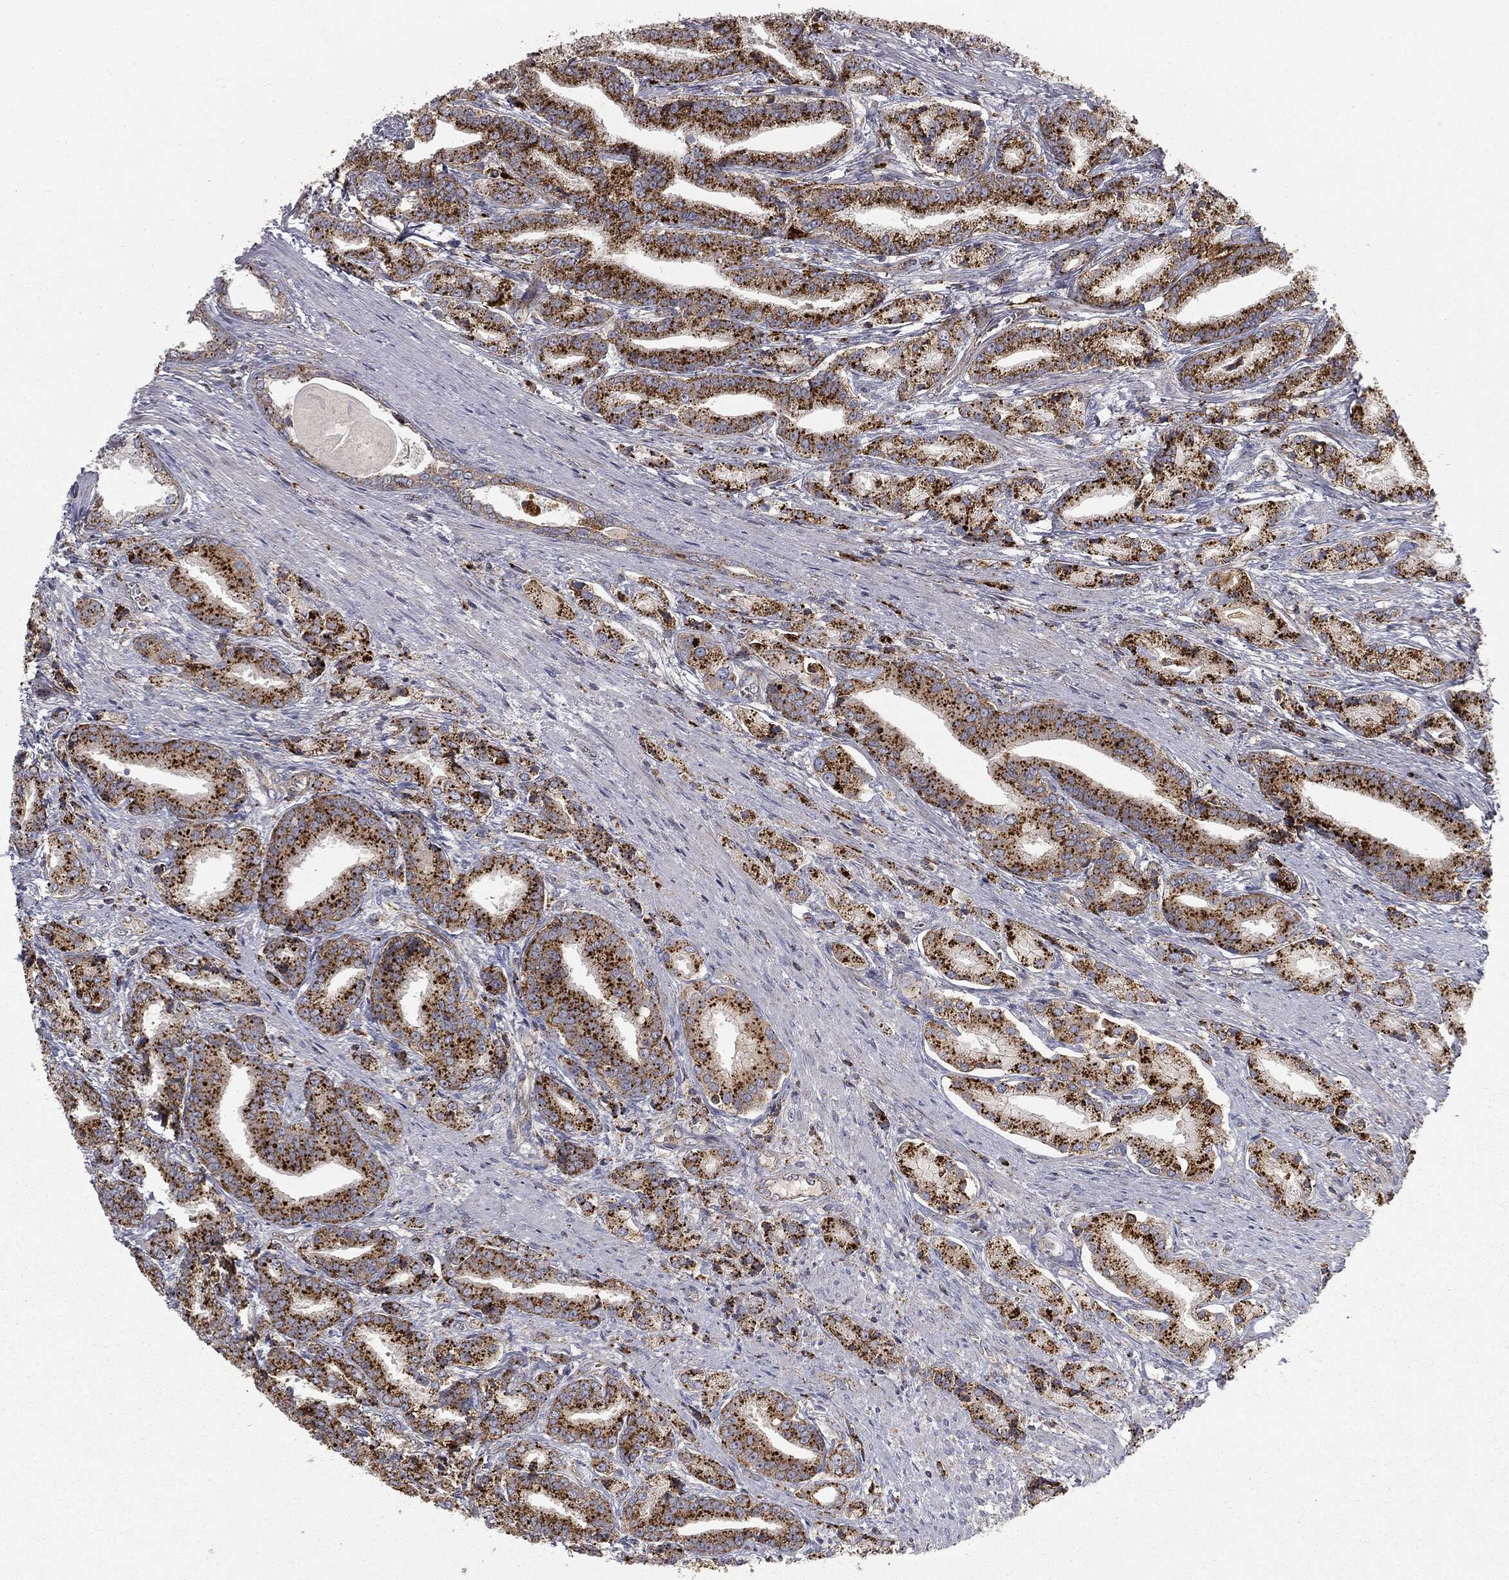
{"staining": {"intensity": "strong", "quantity": ">75%", "location": "cytoplasmic/membranous"}, "tissue": "prostate cancer", "cell_type": "Tumor cells", "image_type": "cancer", "snomed": [{"axis": "morphology", "description": "Adenocarcinoma, High grade"}, {"axis": "topography", "description": "Prostate and seminal vesicle, NOS"}], "caption": "Prostate cancer tissue demonstrates strong cytoplasmic/membranous staining in about >75% of tumor cells, visualized by immunohistochemistry.", "gene": "CTSA", "patient": {"sex": "male", "age": 61}}